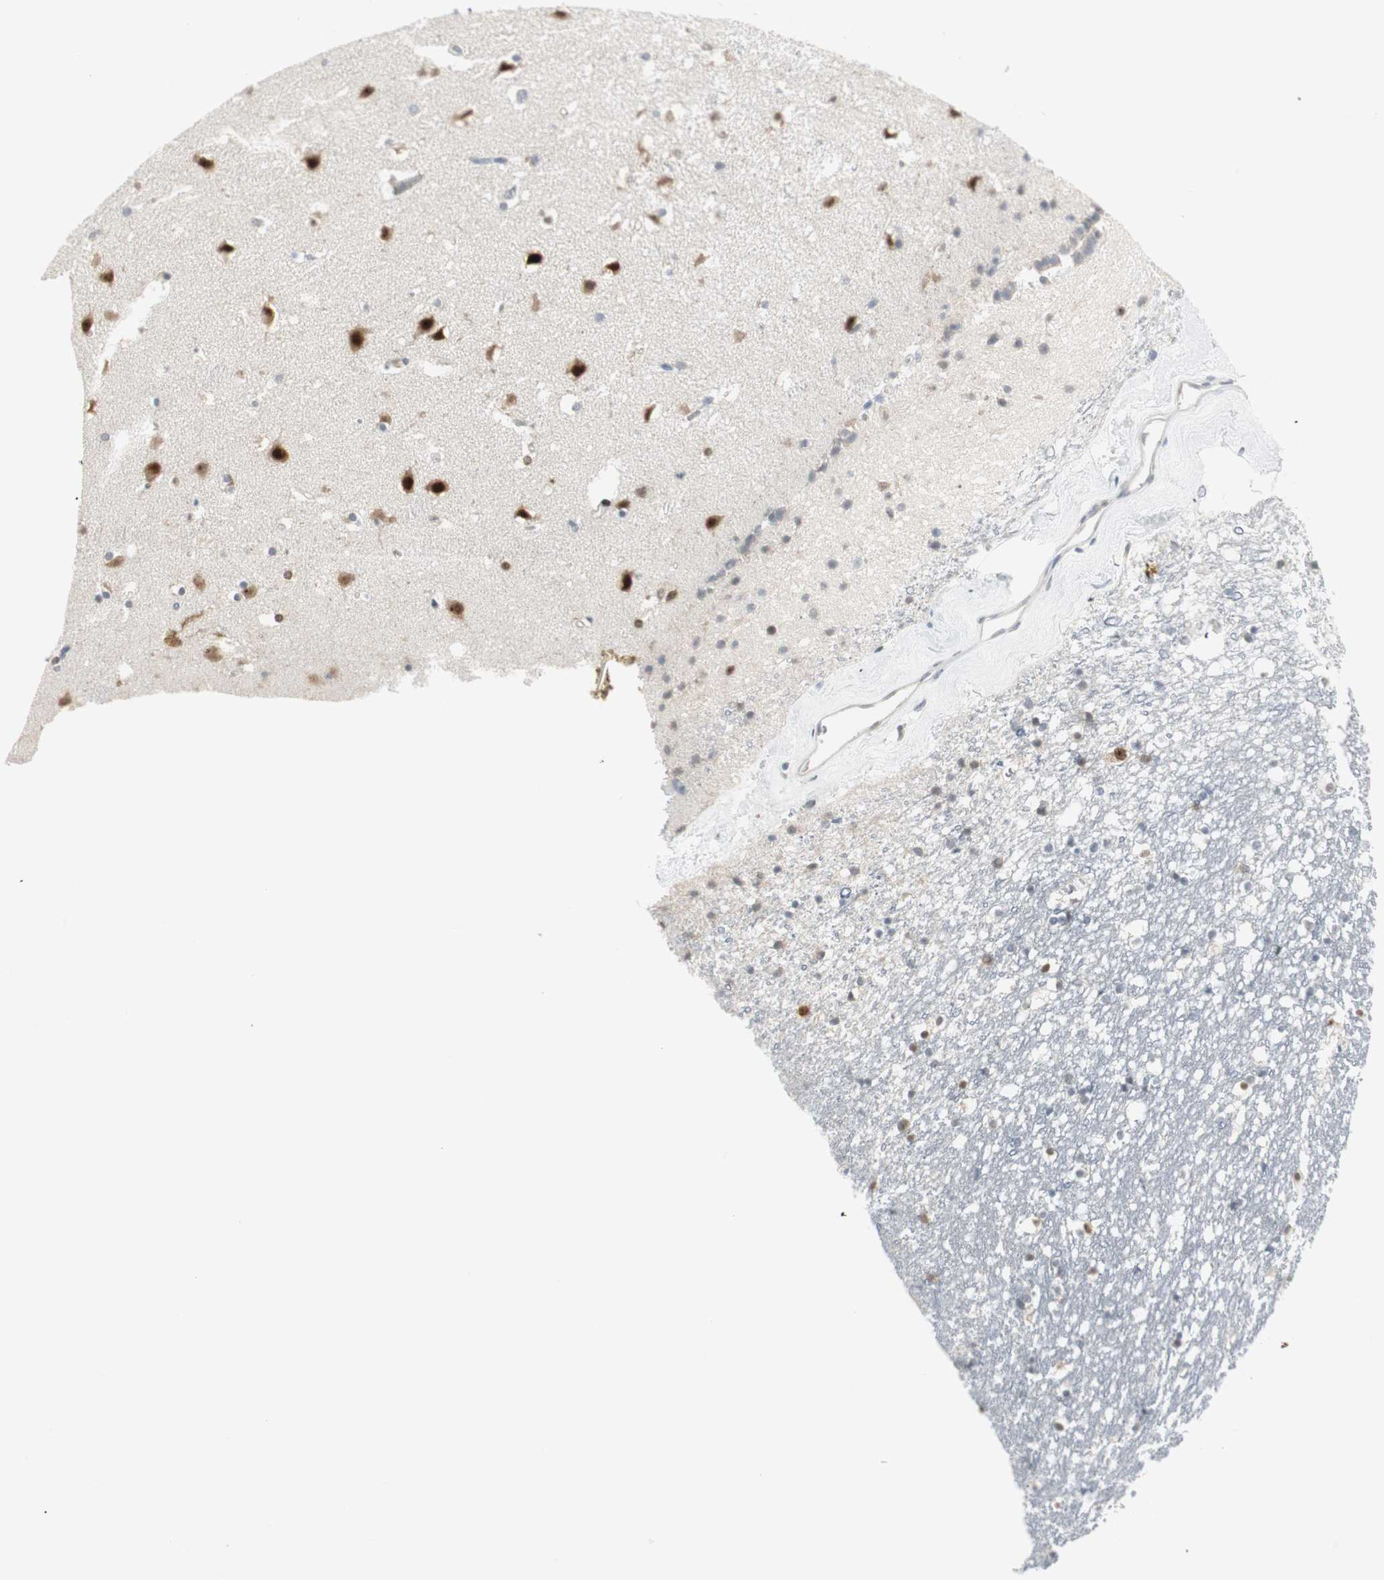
{"staining": {"intensity": "weak", "quantity": "25%-75%", "location": "cytoplasmic/membranous"}, "tissue": "caudate", "cell_type": "Glial cells", "image_type": "normal", "snomed": [{"axis": "morphology", "description": "Normal tissue, NOS"}, {"axis": "topography", "description": "Lateral ventricle wall"}], "caption": "Immunohistochemistry photomicrograph of benign caudate stained for a protein (brown), which displays low levels of weak cytoplasmic/membranous staining in about 25%-75% of glial cells.", "gene": "ZFP36", "patient": {"sex": "male", "age": 45}}